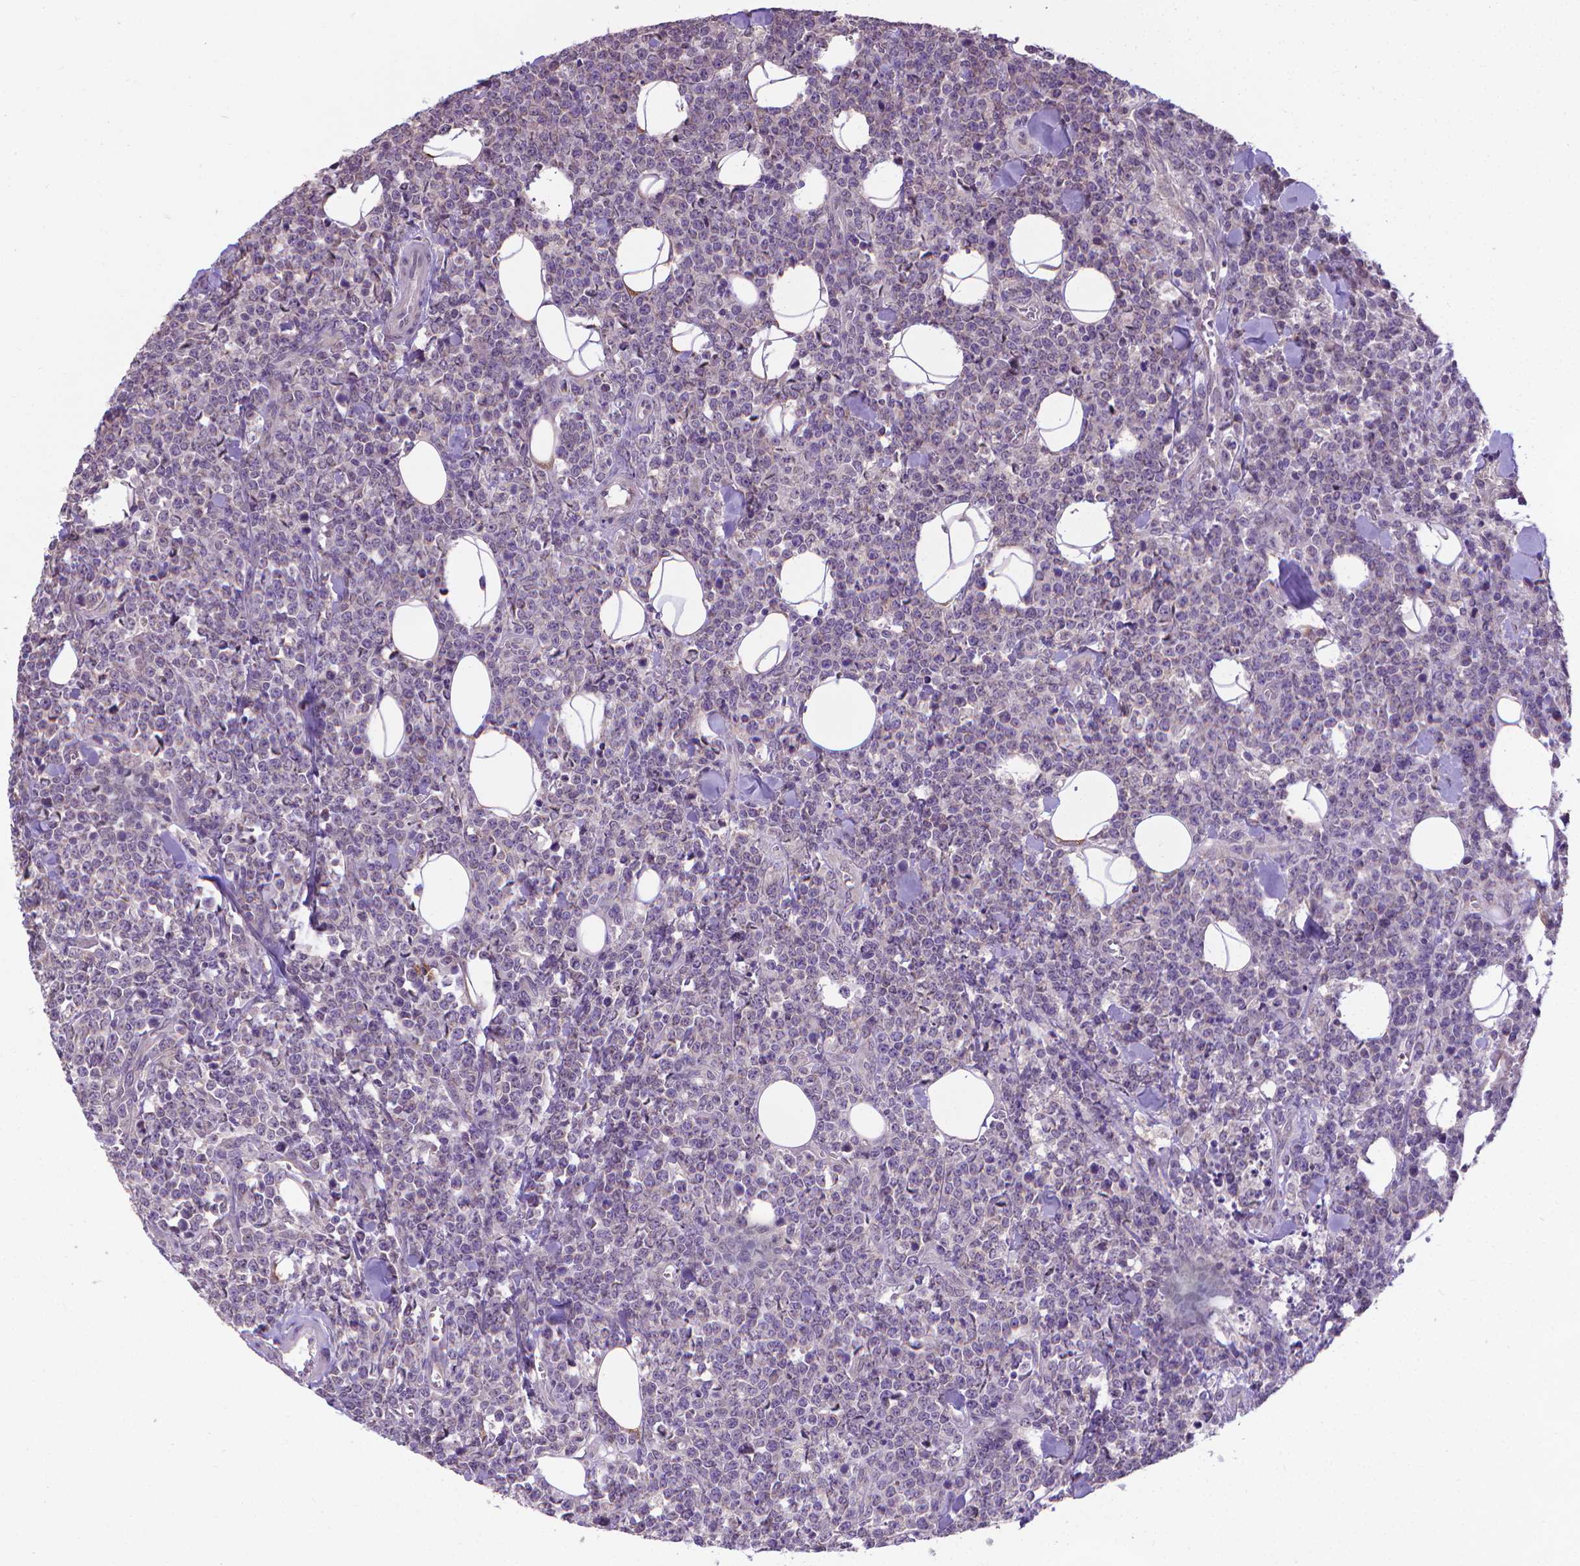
{"staining": {"intensity": "negative", "quantity": "none", "location": "none"}, "tissue": "lymphoma", "cell_type": "Tumor cells", "image_type": "cancer", "snomed": [{"axis": "morphology", "description": "Malignant lymphoma, non-Hodgkin's type, High grade"}, {"axis": "topography", "description": "Small intestine"}], "caption": "Tumor cells show no significant expression in lymphoma.", "gene": "GPR63", "patient": {"sex": "female", "age": 56}}